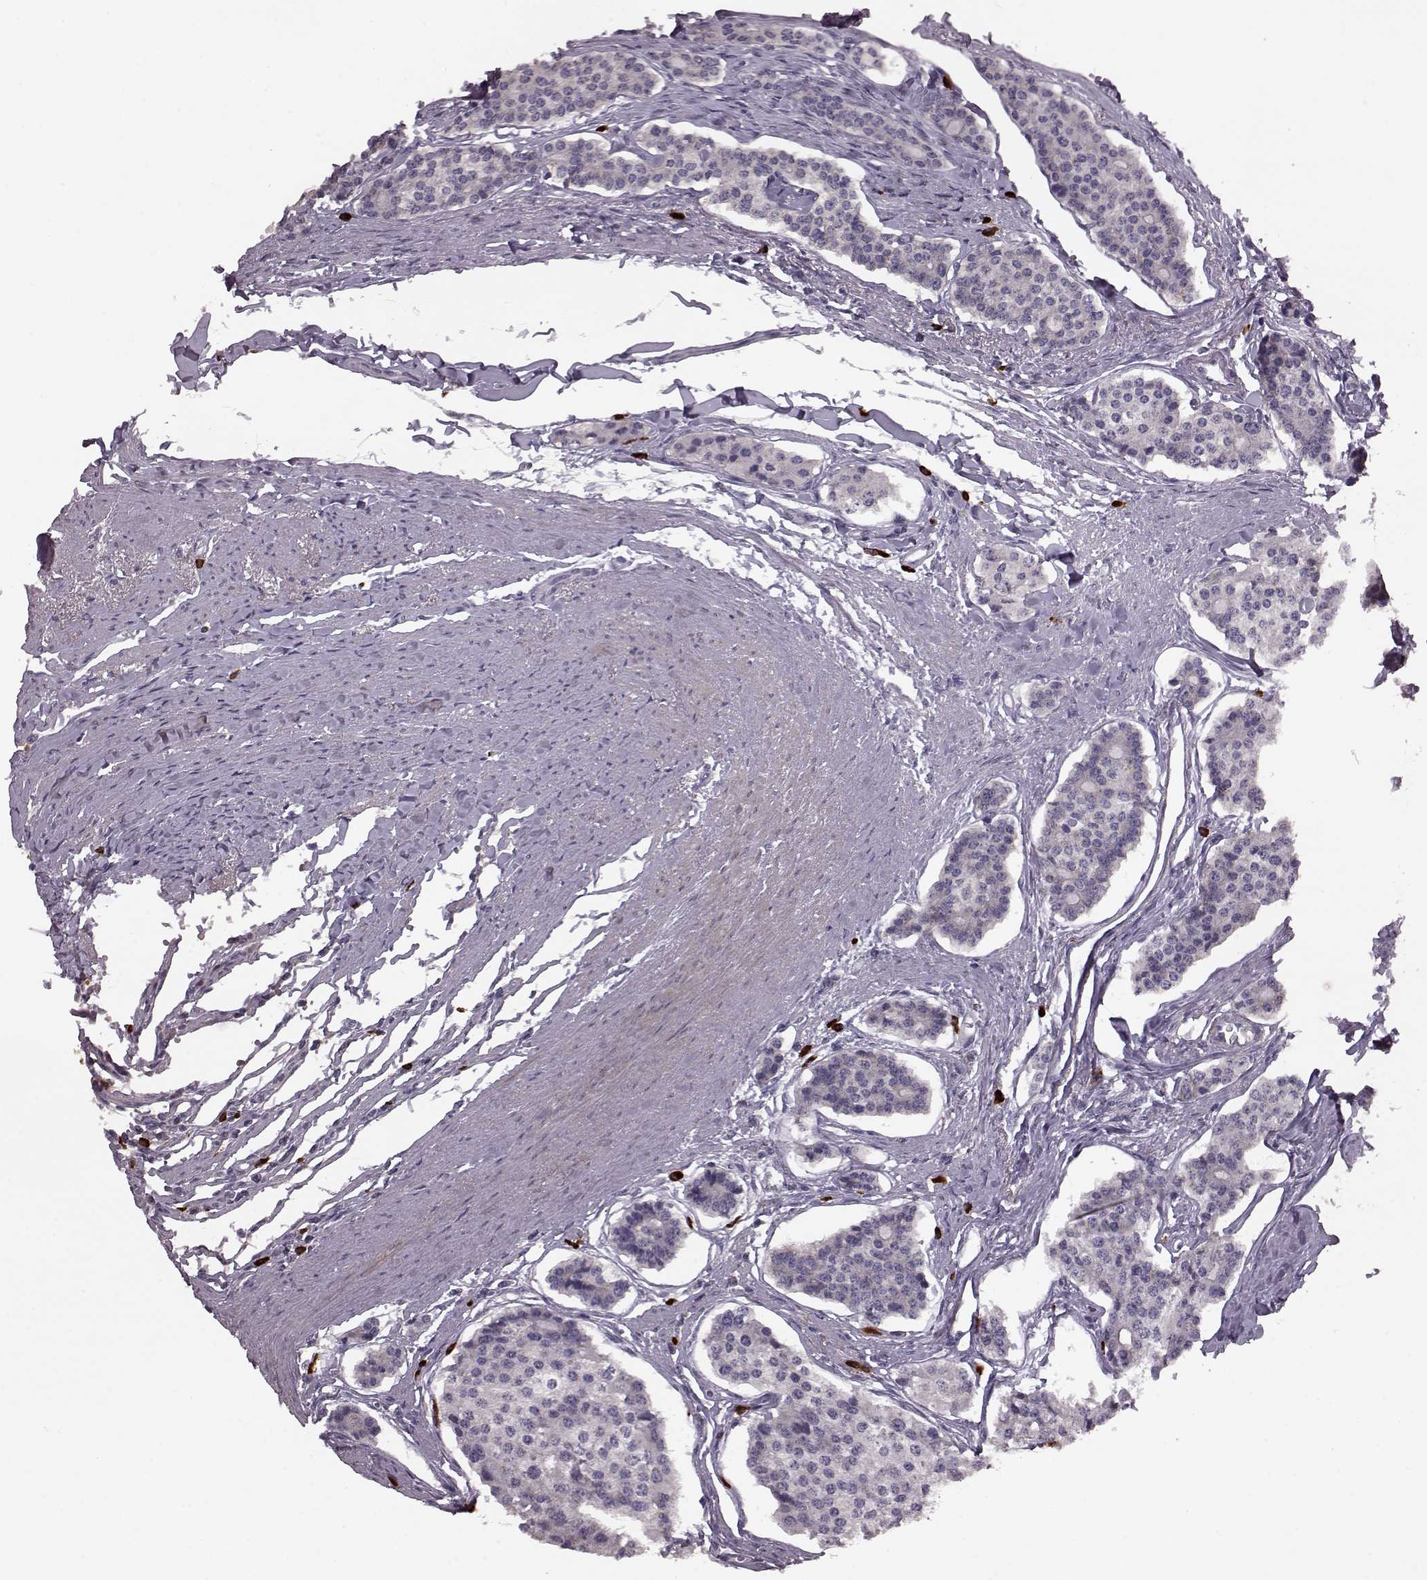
{"staining": {"intensity": "negative", "quantity": "none", "location": "none"}, "tissue": "carcinoid", "cell_type": "Tumor cells", "image_type": "cancer", "snomed": [{"axis": "morphology", "description": "Carcinoid, malignant, NOS"}, {"axis": "topography", "description": "Small intestine"}], "caption": "This is an immunohistochemistry histopathology image of carcinoid. There is no positivity in tumor cells.", "gene": "SLC52A3", "patient": {"sex": "female", "age": 65}}